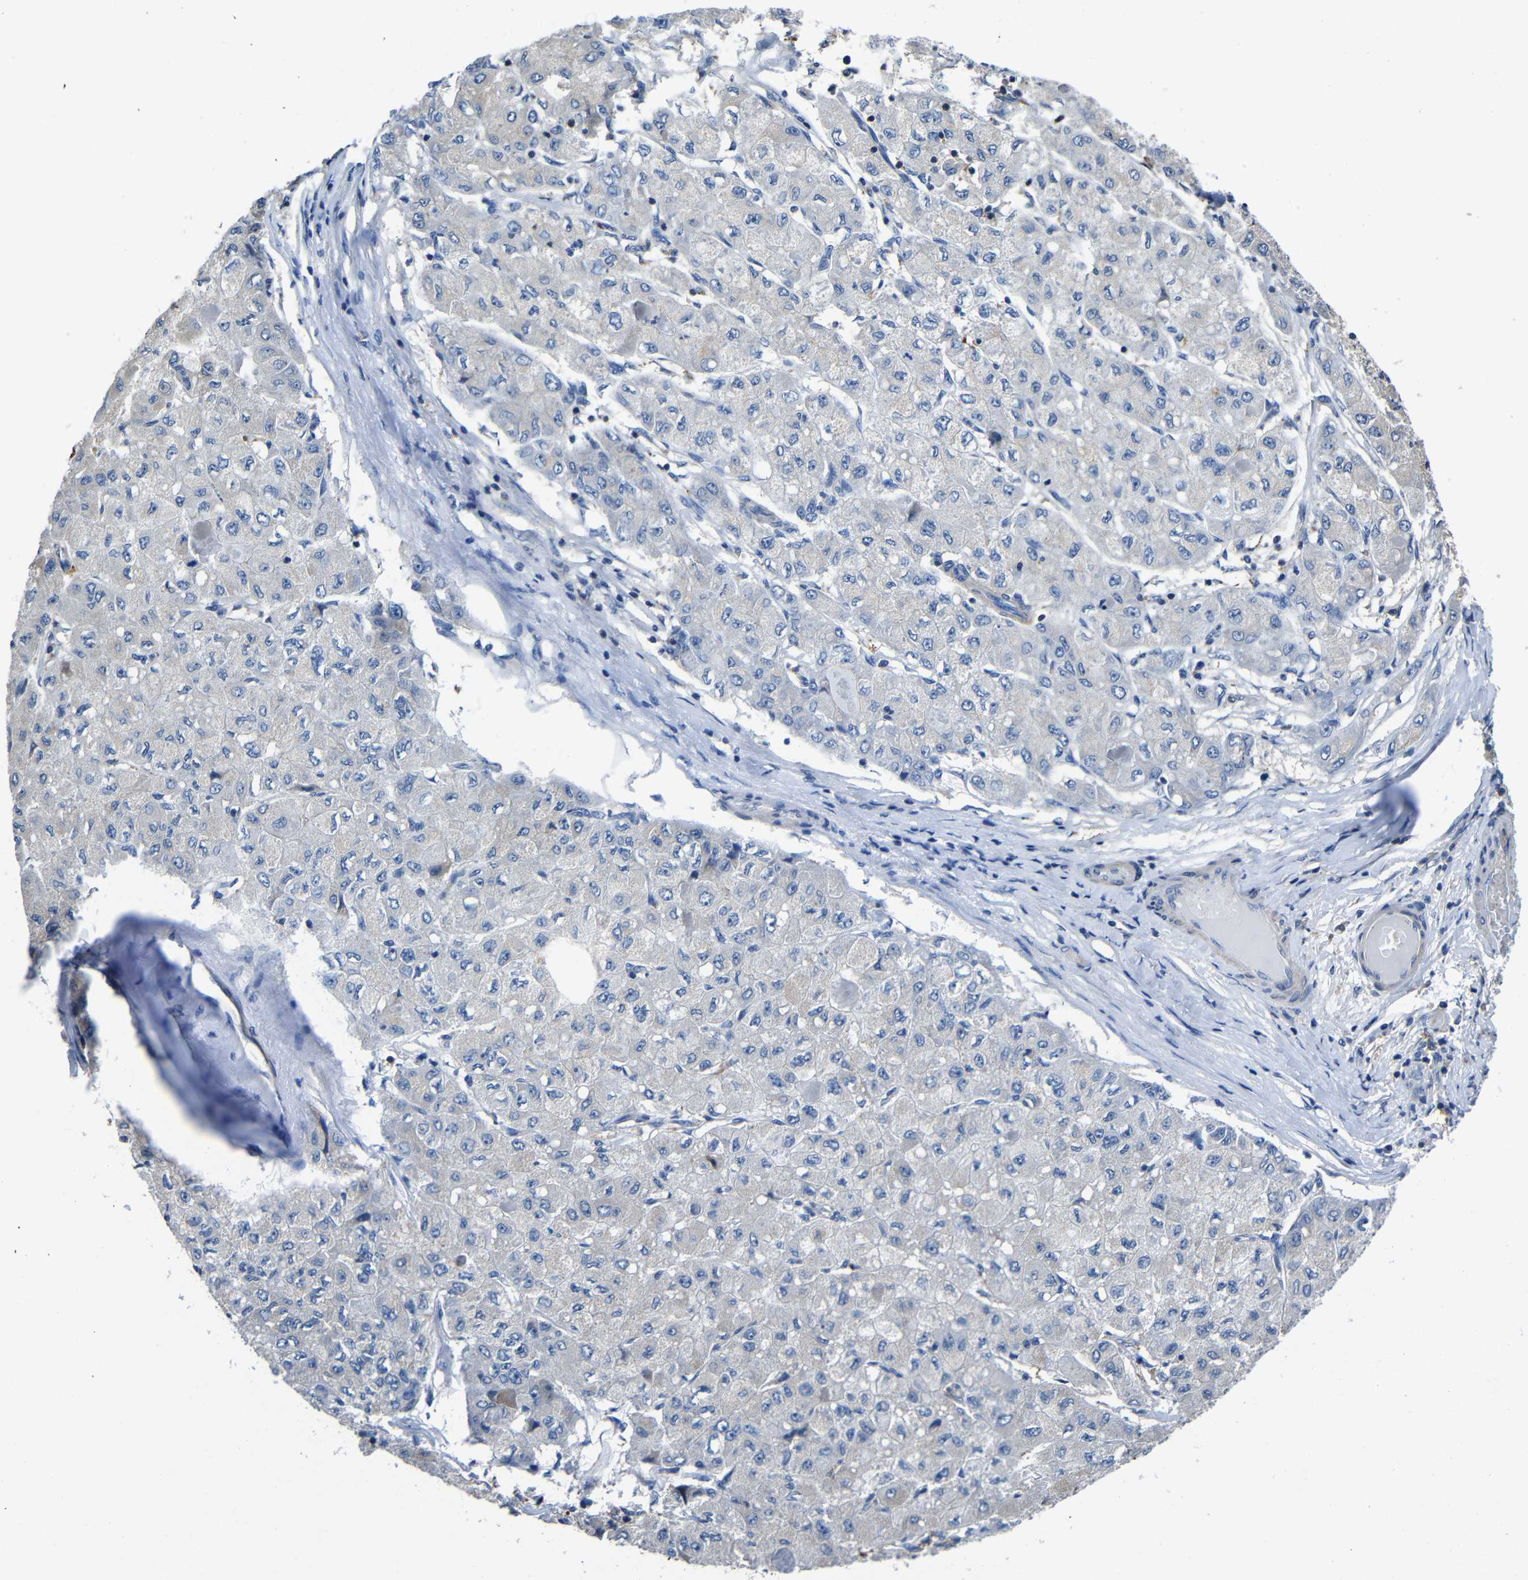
{"staining": {"intensity": "negative", "quantity": "none", "location": "none"}, "tissue": "liver cancer", "cell_type": "Tumor cells", "image_type": "cancer", "snomed": [{"axis": "morphology", "description": "Carcinoma, Hepatocellular, NOS"}, {"axis": "topography", "description": "Liver"}], "caption": "Immunohistochemistry (IHC) histopathology image of neoplastic tissue: human liver hepatocellular carcinoma stained with DAB (3,3'-diaminobenzidine) exhibits no significant protein expression in tumor cells.", "gene": "GDI1", "patient": {"sex": "male", "age": 80}}